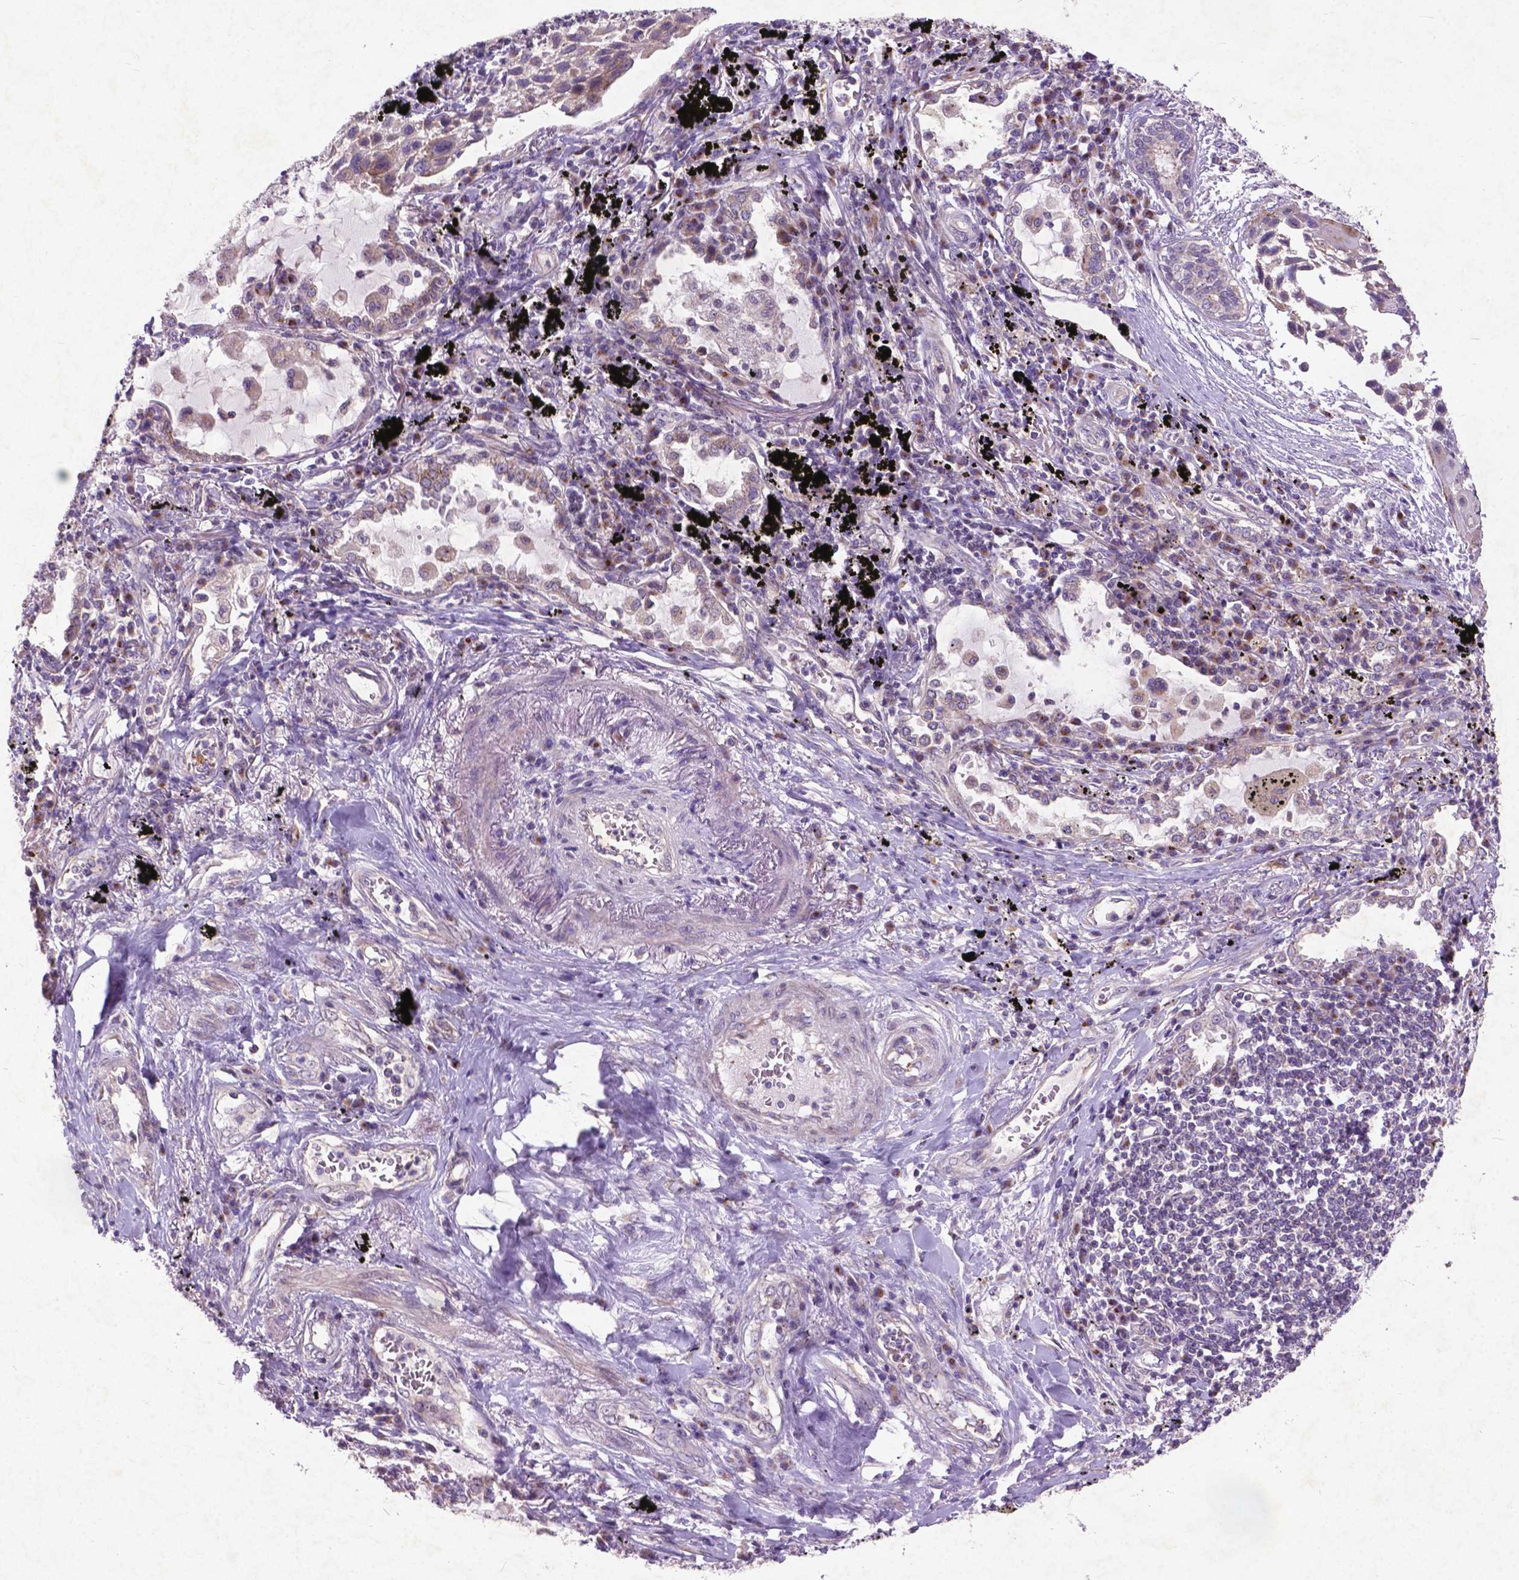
{"staining": {"intensity": "negative", "quantity": "none", "location": "none"}, "tissue": "lung cancer", "cell_type": "Tumor cells", "image_type": "cancer", "snomed": [{"axis": "morphology", "description": "Squamous cell carcinoma, NOS"}, {"axis": "topography", "description": "Lung"}], "caption": "Immunohistochemistry (IHC) of squamous cell carcinoma (lung) demonstrates no positivity in tumor cells. (DAB (3,3'-diaminobenzidine) IHC visualized using brightfield microscopy, high magnification).", "gene": "ATG4D", "patient": {"sex": "male", "age": 78}}